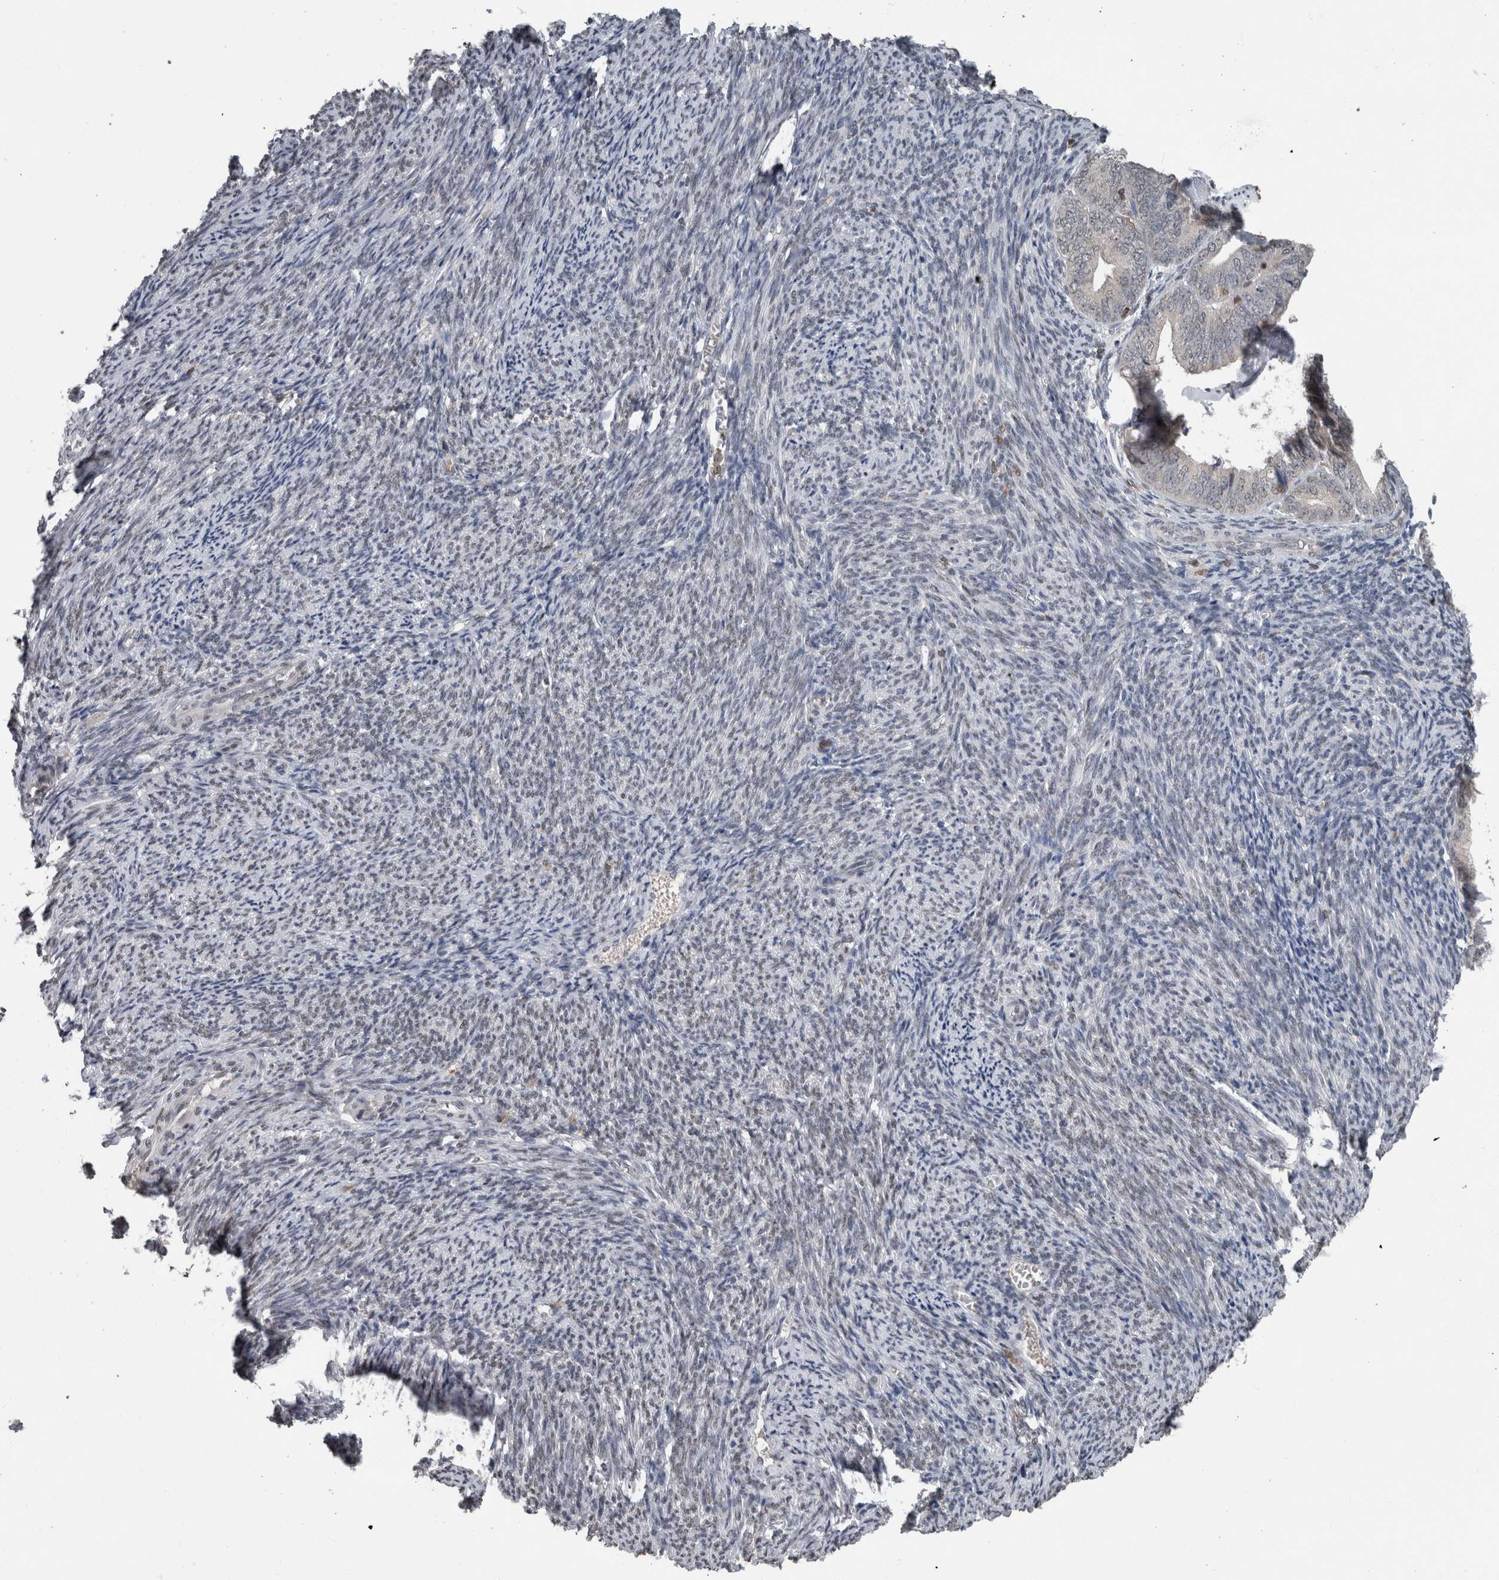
{"staining": {"intensity": "negative", "quantity": "none", "location": "none"}, "tissue": "endometrial cancer", "cell_type": "Tumor cells", "image_type": "cancer", "snomed": [{"axis": "morphology", "description": "Adenocarcinoma, NOS"}, {"axis": "topography", "description": "Endometrium"}], "caption": "DAB immunohistochemical staining of human endometrial cancer reveals no significant expression in tumor cells.", "gene": "MAFF", "patient": {"sex": "female", "age": 63}}